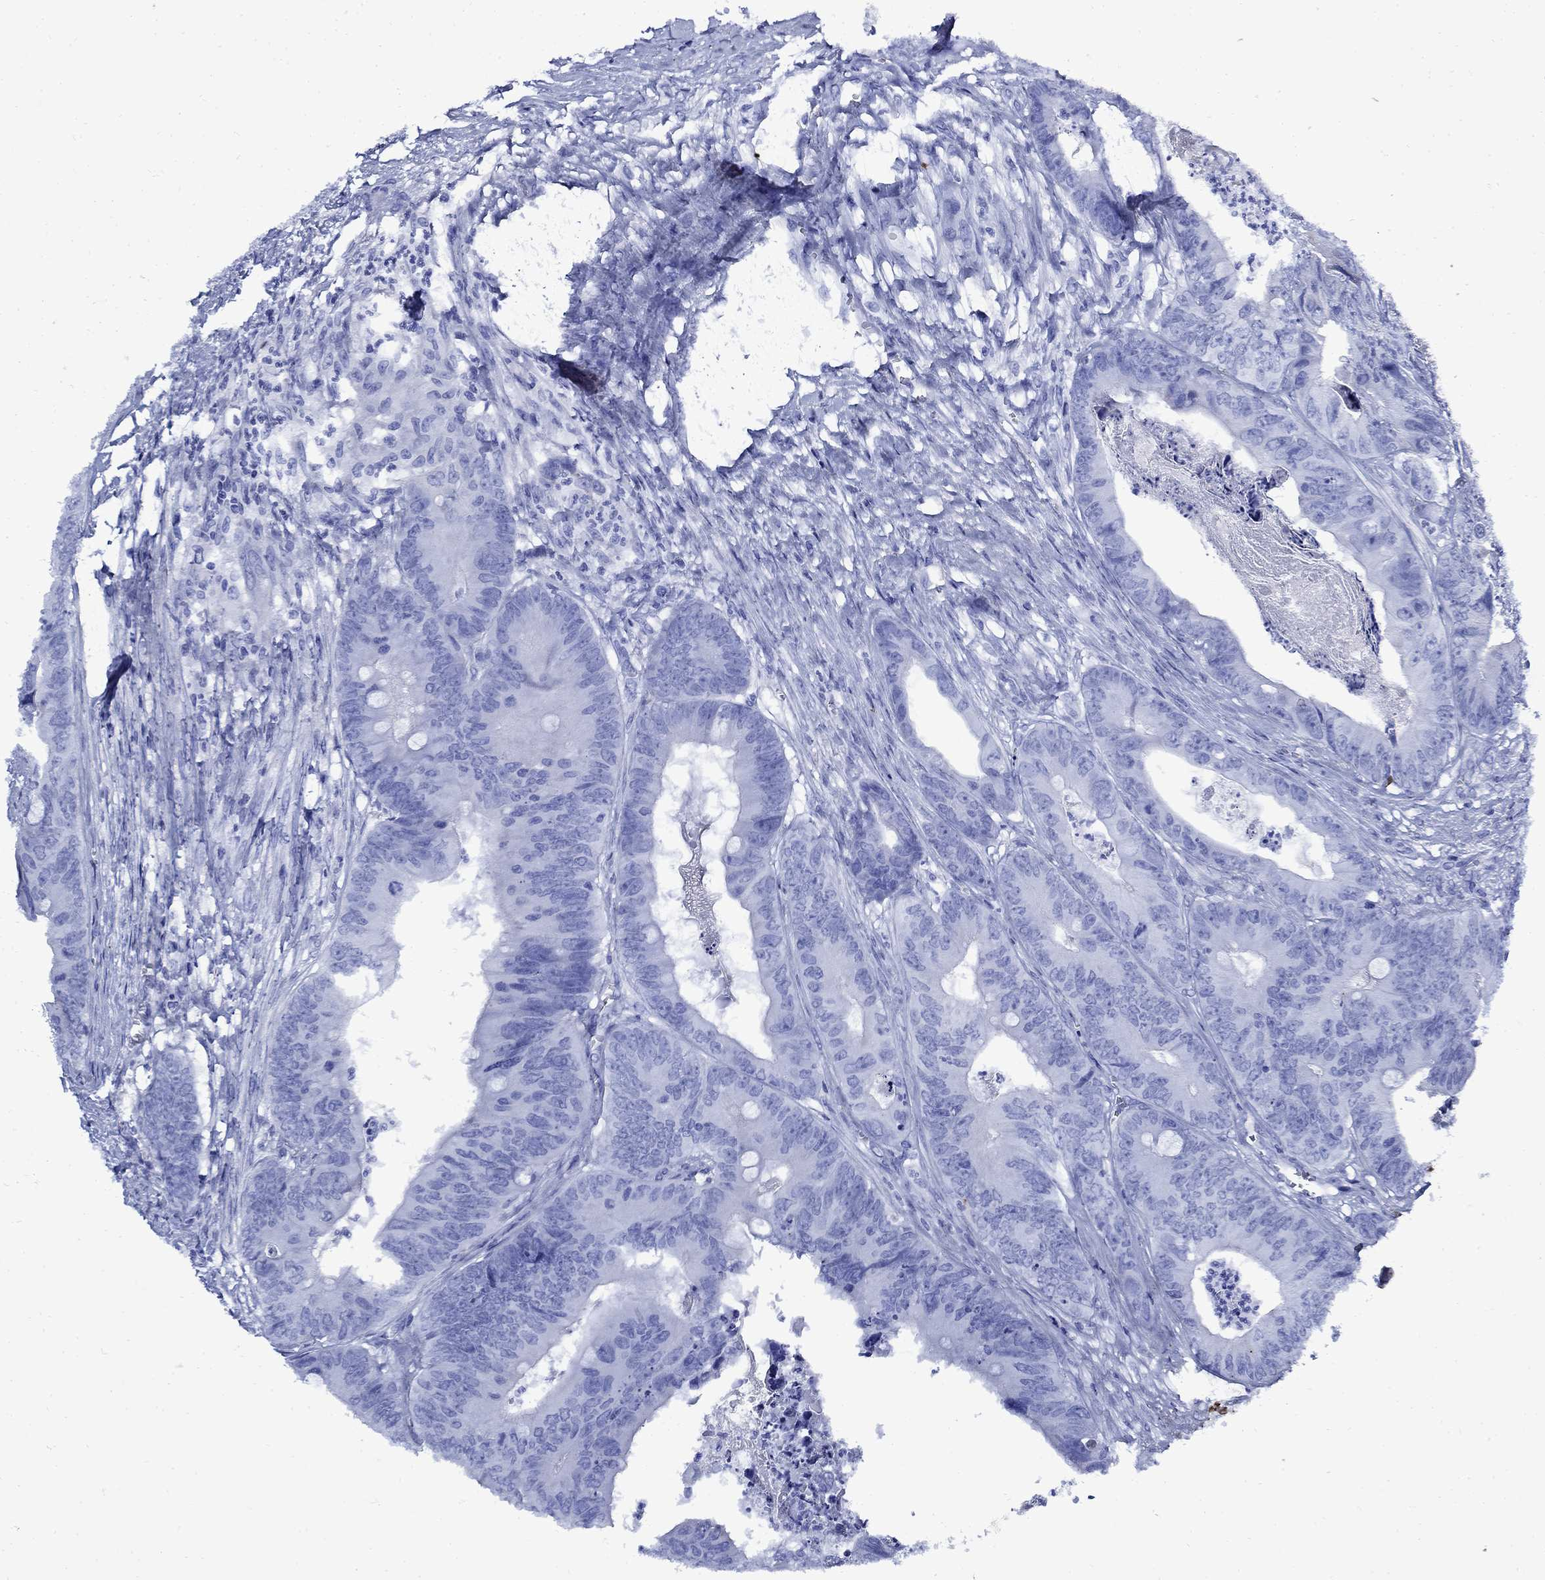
{"staining": {"intensity": "negative", "quantity": "none", "location": "none"}, "tissue": "colorectal cancer", "cell_type": "Tumor cells", "image_type": "cancer", "snomed": [{"axis": "morphology", "description": "Adenocarcinoma, NOS"}, {"axis": "topography", "description": "Colon"}], "caption": "Tumor cells are negative for protein expression in human colorectal cancer. (DAB (3,3'-diaminobenzidine) IHC visualized using brightfield microscopy, high magnification).", "gene": "VTN", "patient": {"sex": "male", "age": 84}}